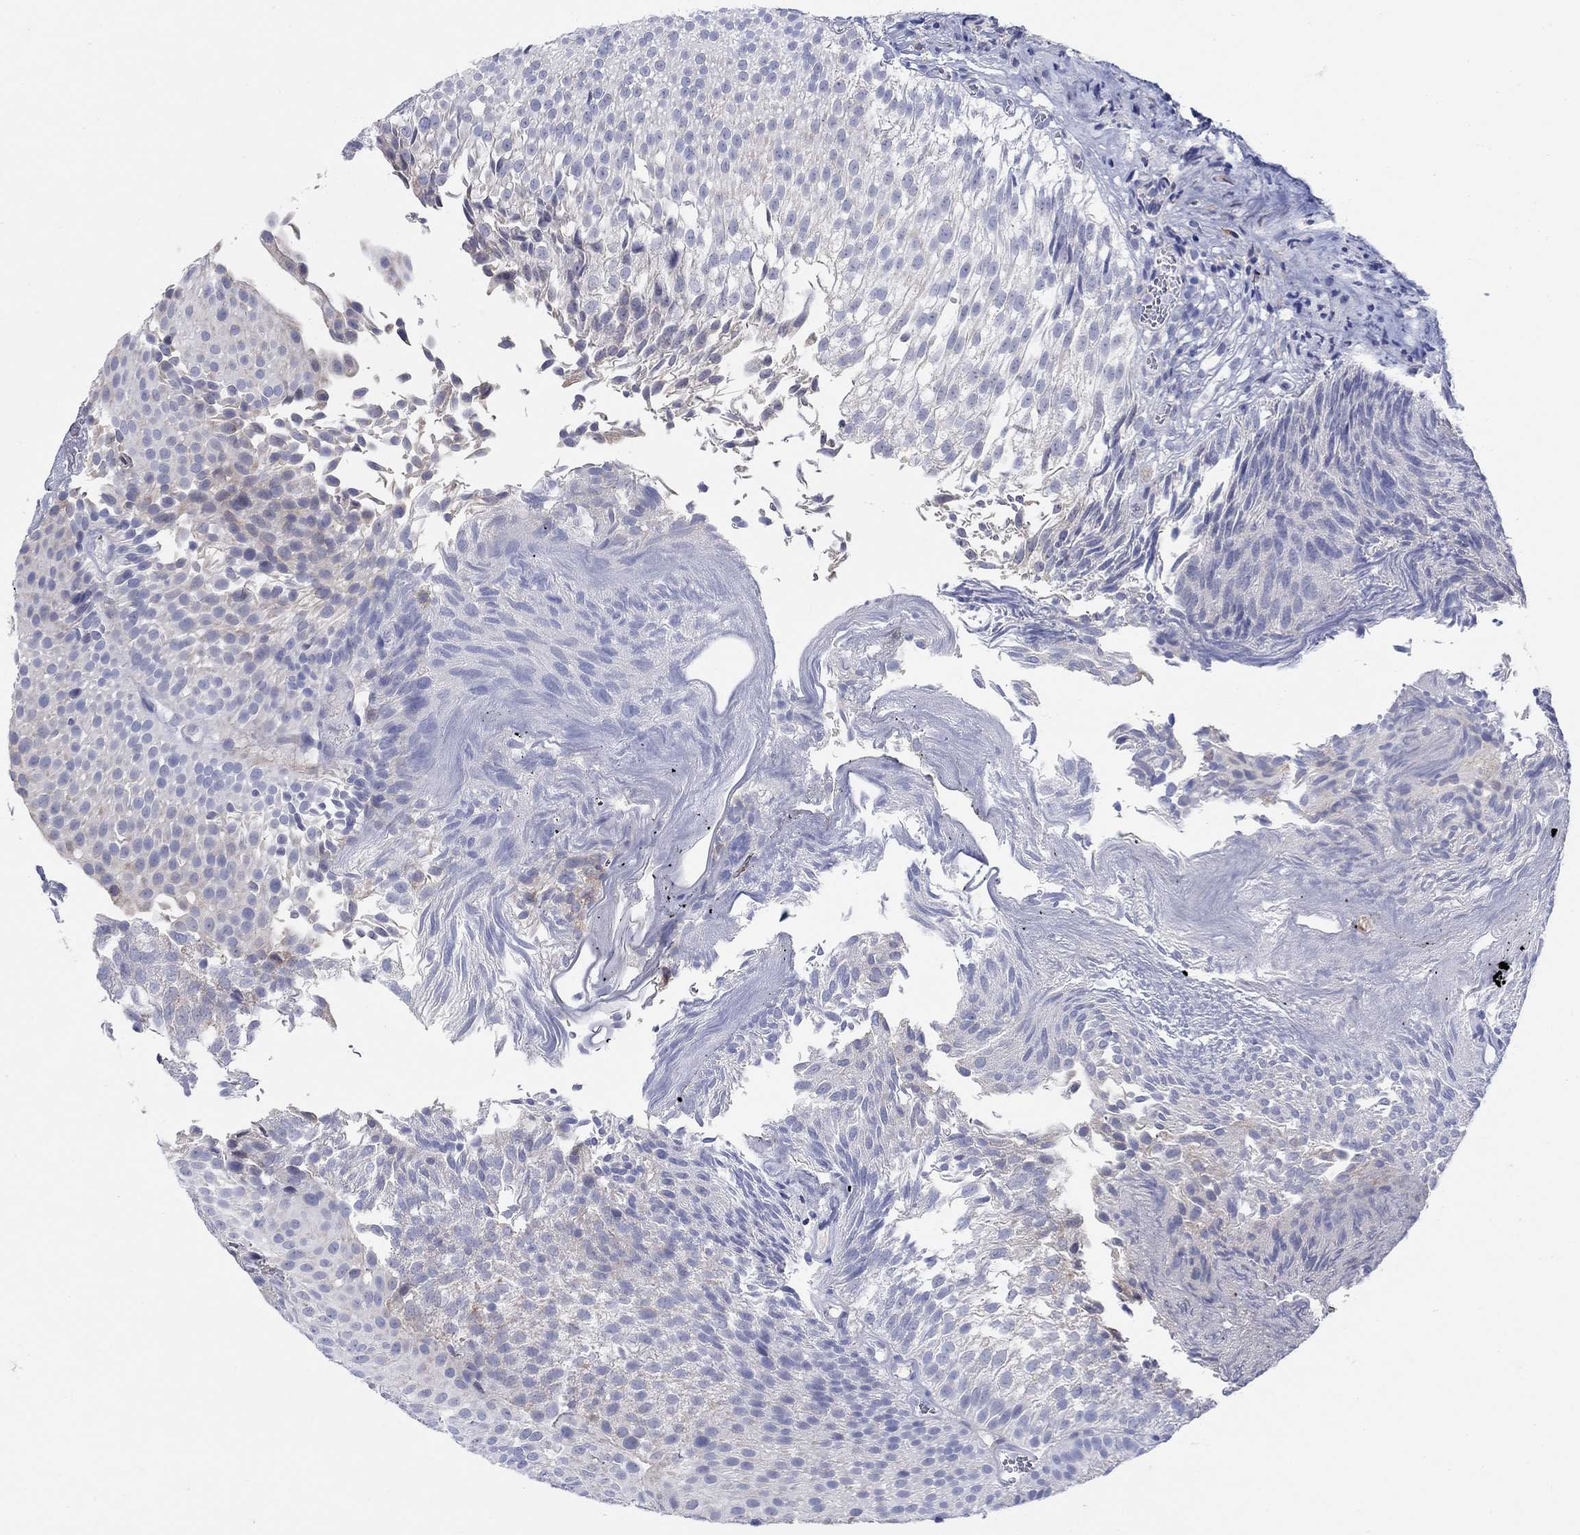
{"staining": {"intensity": "negative", "quantity": "none", "location": "none"}, "tissue": "urothelial cancer", "cell_type": "Tumor cells", "image_type": "cancer", "snomed": [{"axis": "morphology", "description": "Urothelial carcinoma, Low grade"}, {"axis": "topography", "description": "Urinary bladder"}], "caption": "The immunohistochemistry (IHC) photomicrograph has no significant expression in tumor cells of urothelial cancer tissue.", "gene": "REEP2", "patient": {"sex": "male", "age": 65}}